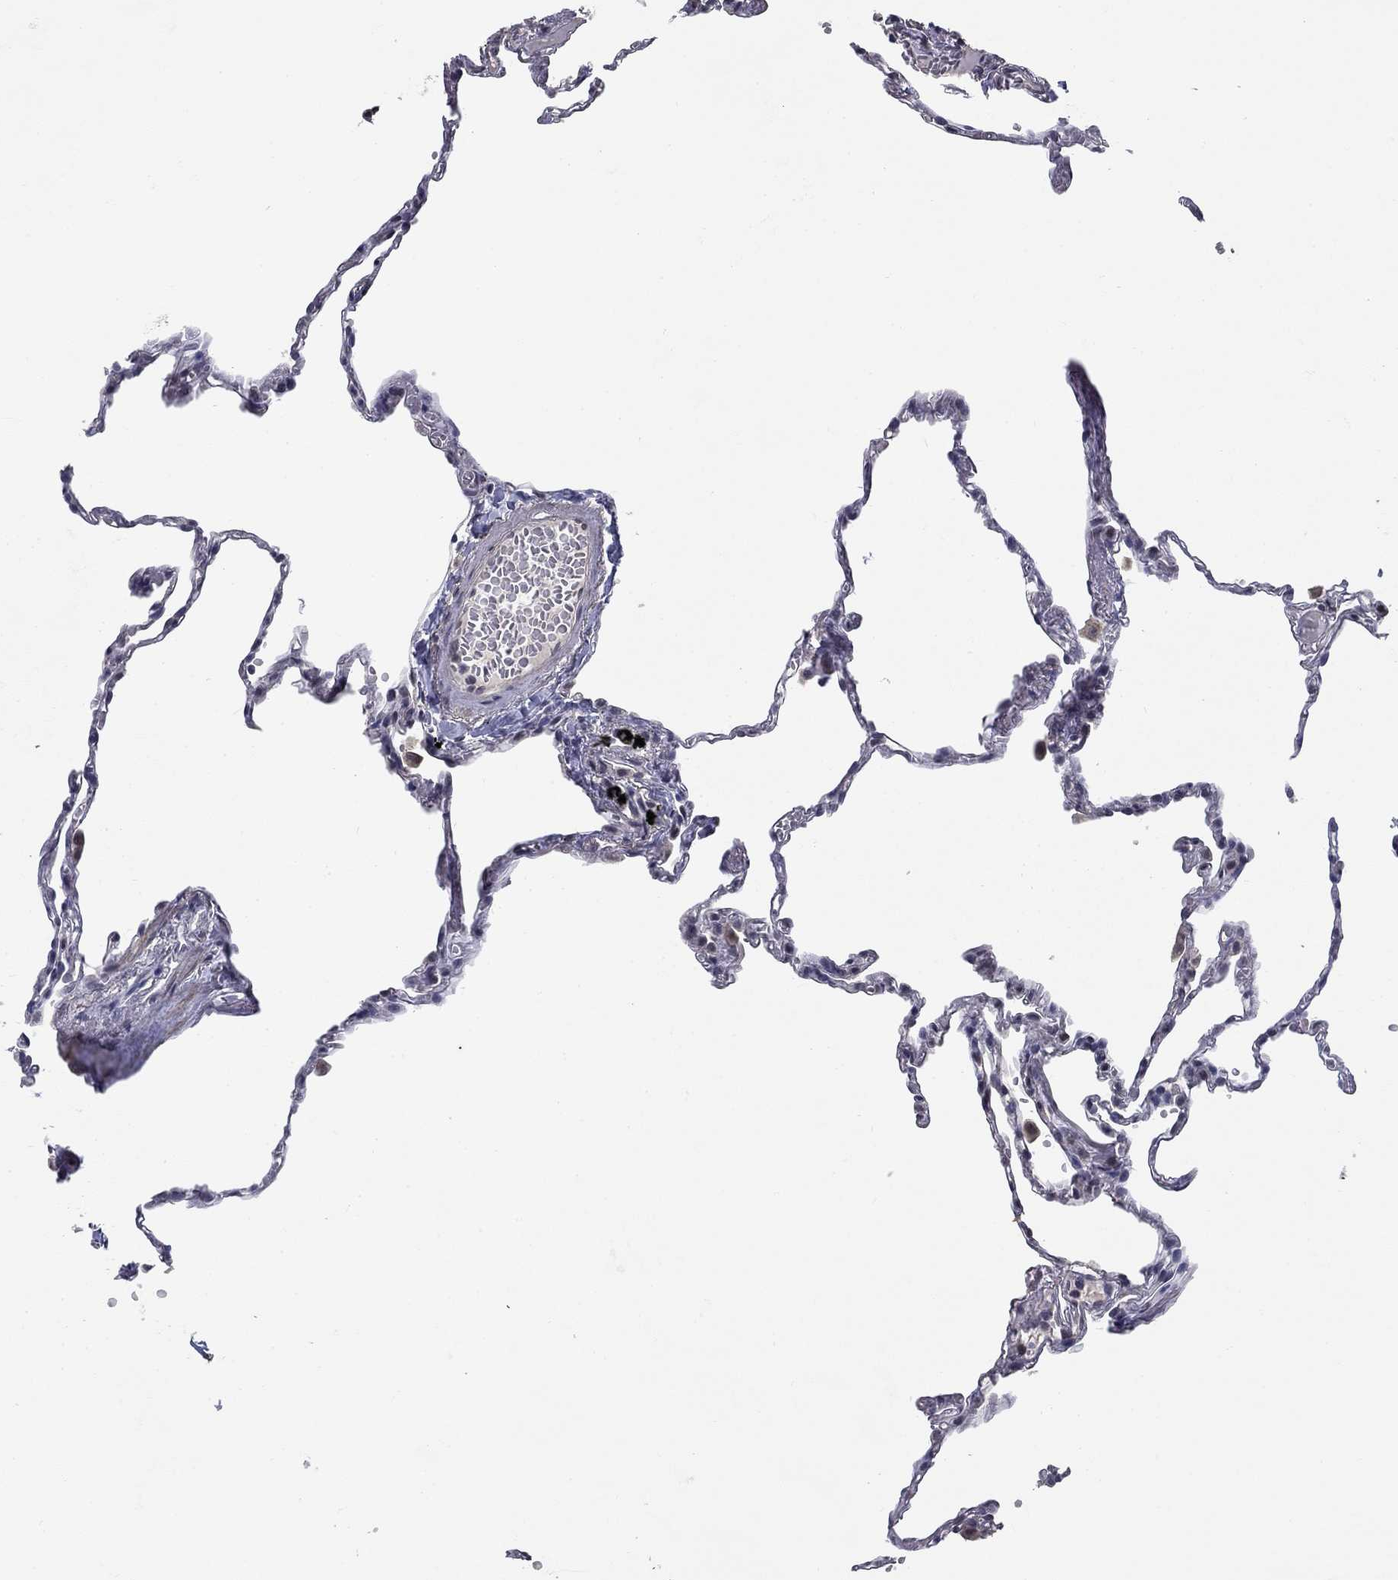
{"staining": {"intensity": "negative", "quantity": "none", "location": "none"}, "tissue": "lung", "cell_type": "Alveolar cells", "image_type": "normal", "snomed": [{"axis": "morphology", "description": "Normal tissue, NOS"}, {"axis": "topography", "description": "Lung"}], "caption": "A histopathology image of lung stained for a protein demonstrates no brown staining in alveolar cells. Brightfield microscopy of immunohistochemistry (IHC) stained with DAB (brown) and hematoxylin (blue), captured at high magnification.", "gene": "SPATA33", "patient": {"sex": "male", "age": 78}}